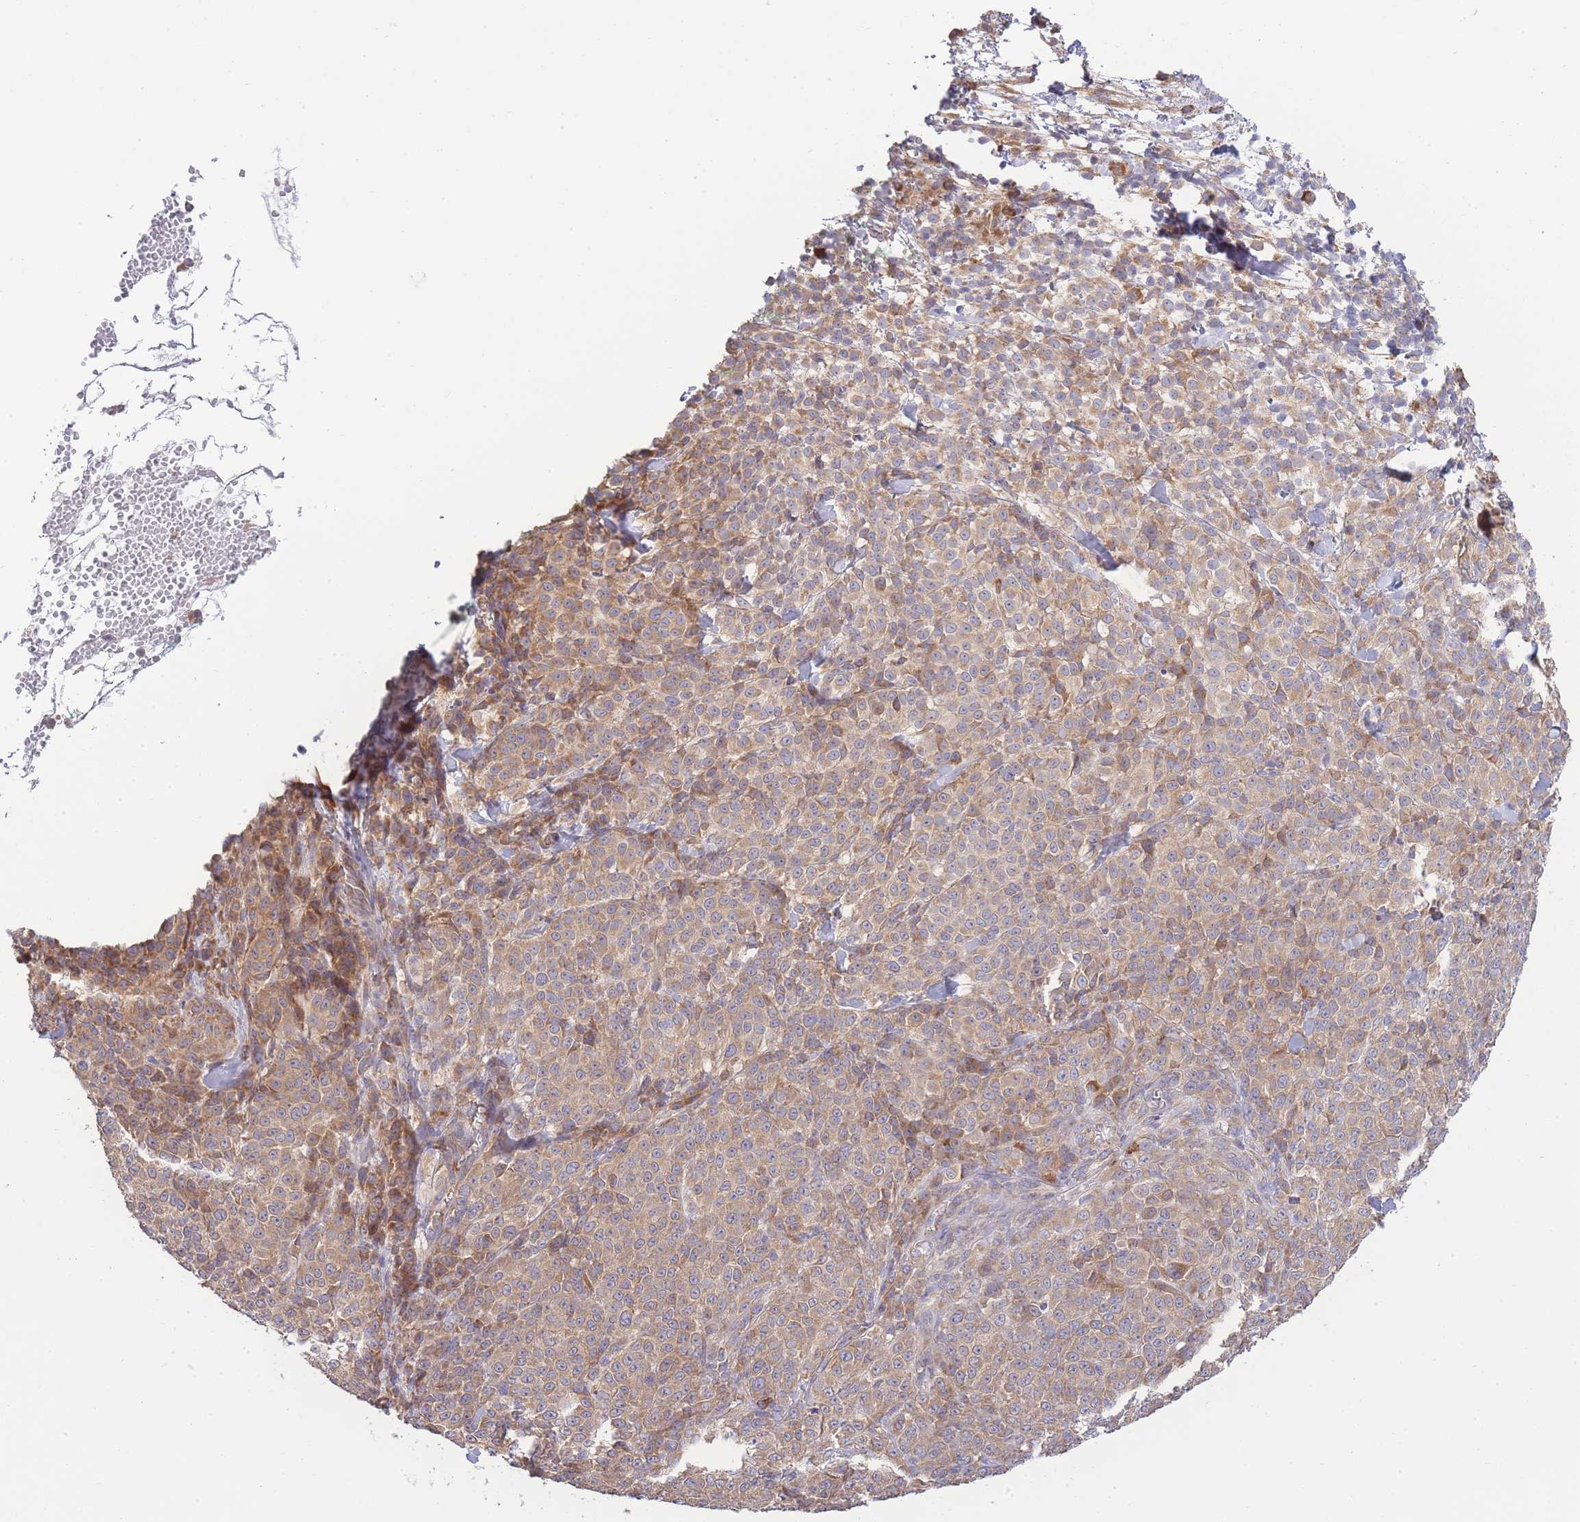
{"staining": {"intensity": "moderate", "quantity": ">75%", "location": "cytoplasmic/membranous"}, "tissue": "melanoma", "cell_type": "Tumor cells", "image_type": "cancer", "snomed": [{"axis": "morphology", "description": "Normal tissue, NOS"}, {"axis": "morphology", "description": "Malignant melanoma, NOS"}, {"axis": "topography", "description": "Skin"}], "caption": "Malignant melanoma stained for a protein (brown) exhibits moderate cytoplasmic/membranous positive positivity in approximately >75% of tumor cells.", "gene": "BEX1", "patient": {"sex": "female", "age": 34}}